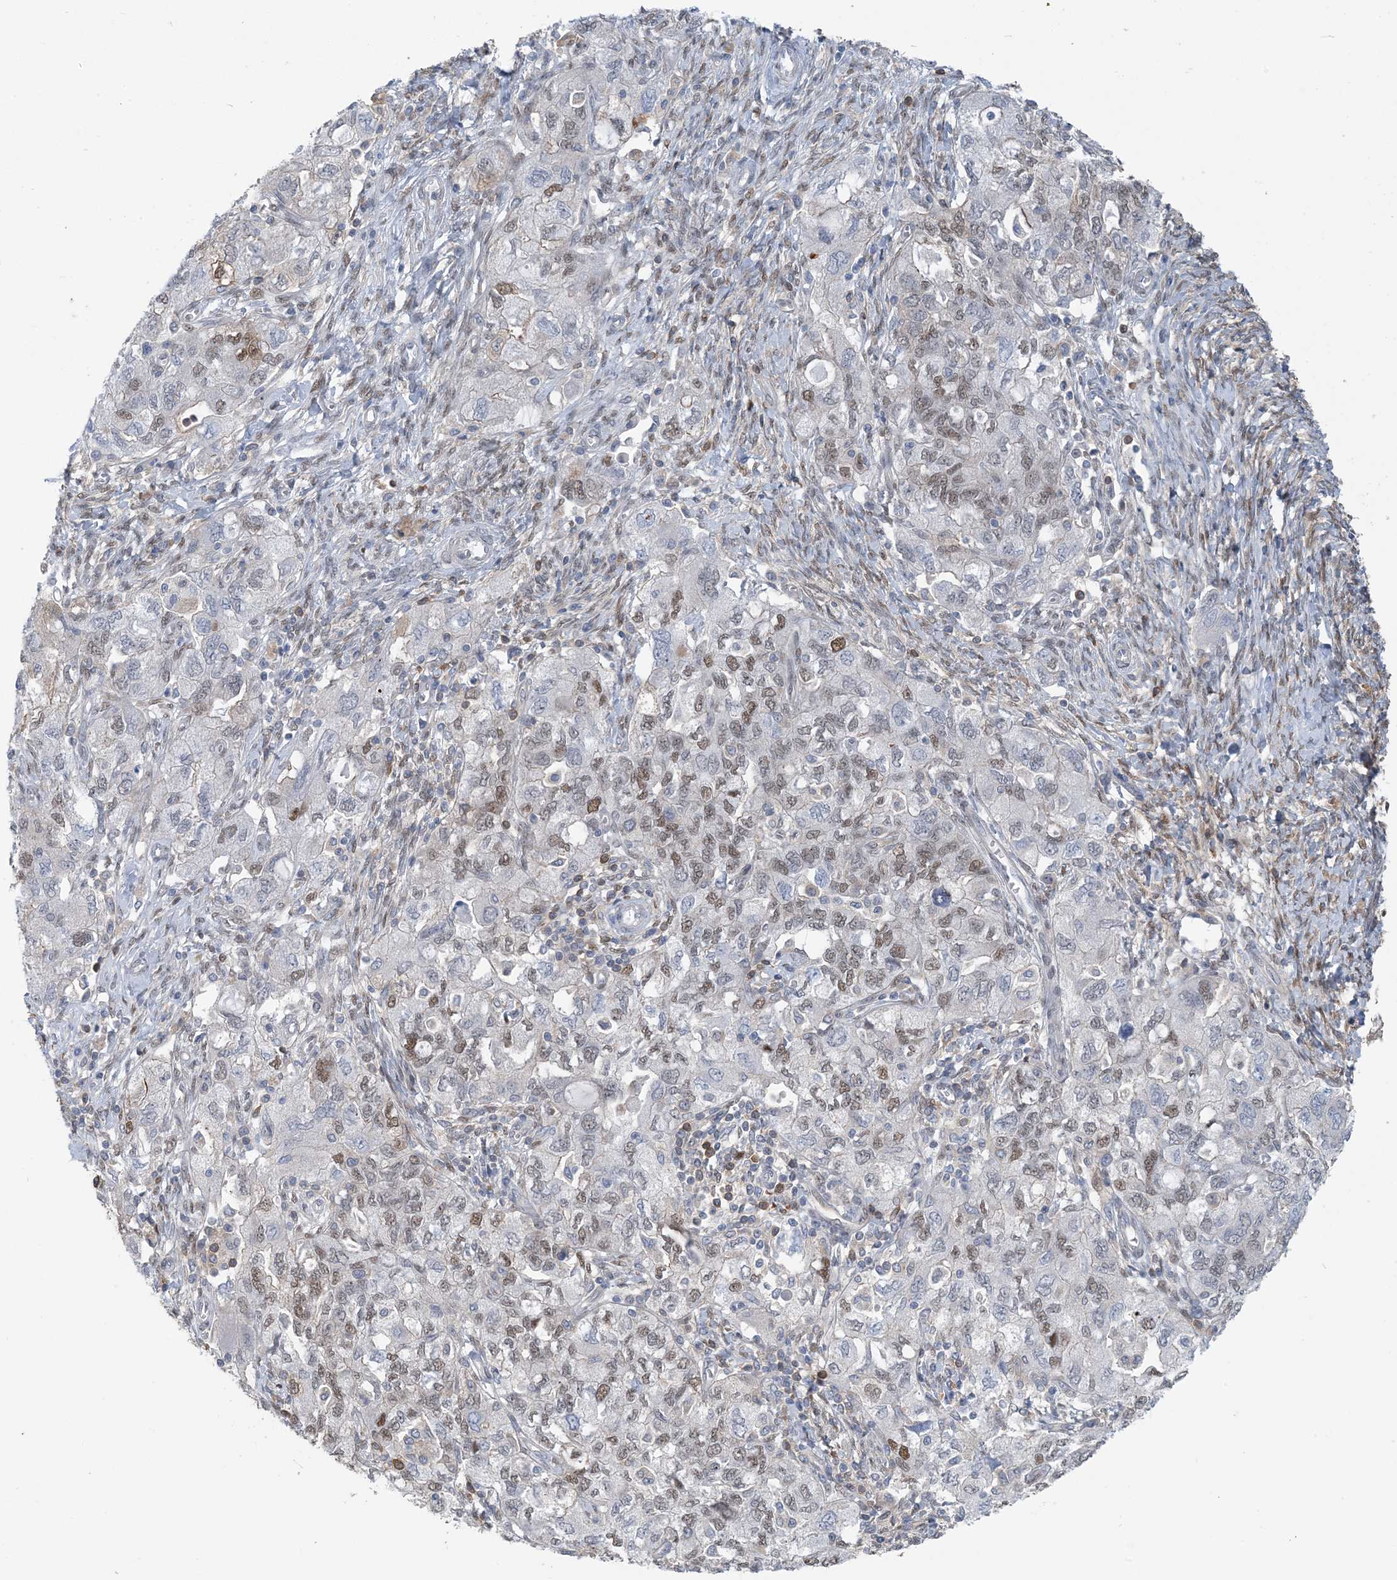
{"staining": {"intensity": "moderate", "quantity": "<25%", "location": "nuclear"}, "tissue": "ovarian cancer", "cell_type": "Tumor cells", "image_type": "cancer", "snomed": [{"axis": "morphology", "description": "Carcinoma, NOS"}, {"axis": "morphology", "description": "Cystadenocarcinoma, serous, NOS"}, {"axis": "topography", "description": "Ovary"}], "caption": "This photomicrograph demonstrates ovarian cancer stained with immunohistochemistry (IHC) to label a protein in brown. The nuclear of tumor cells show moderate positivity for the protein. Nuclei are counter-stained blue.", "gene": "ZC3H12A", "patient": {"sex": "female", "age": 69}}